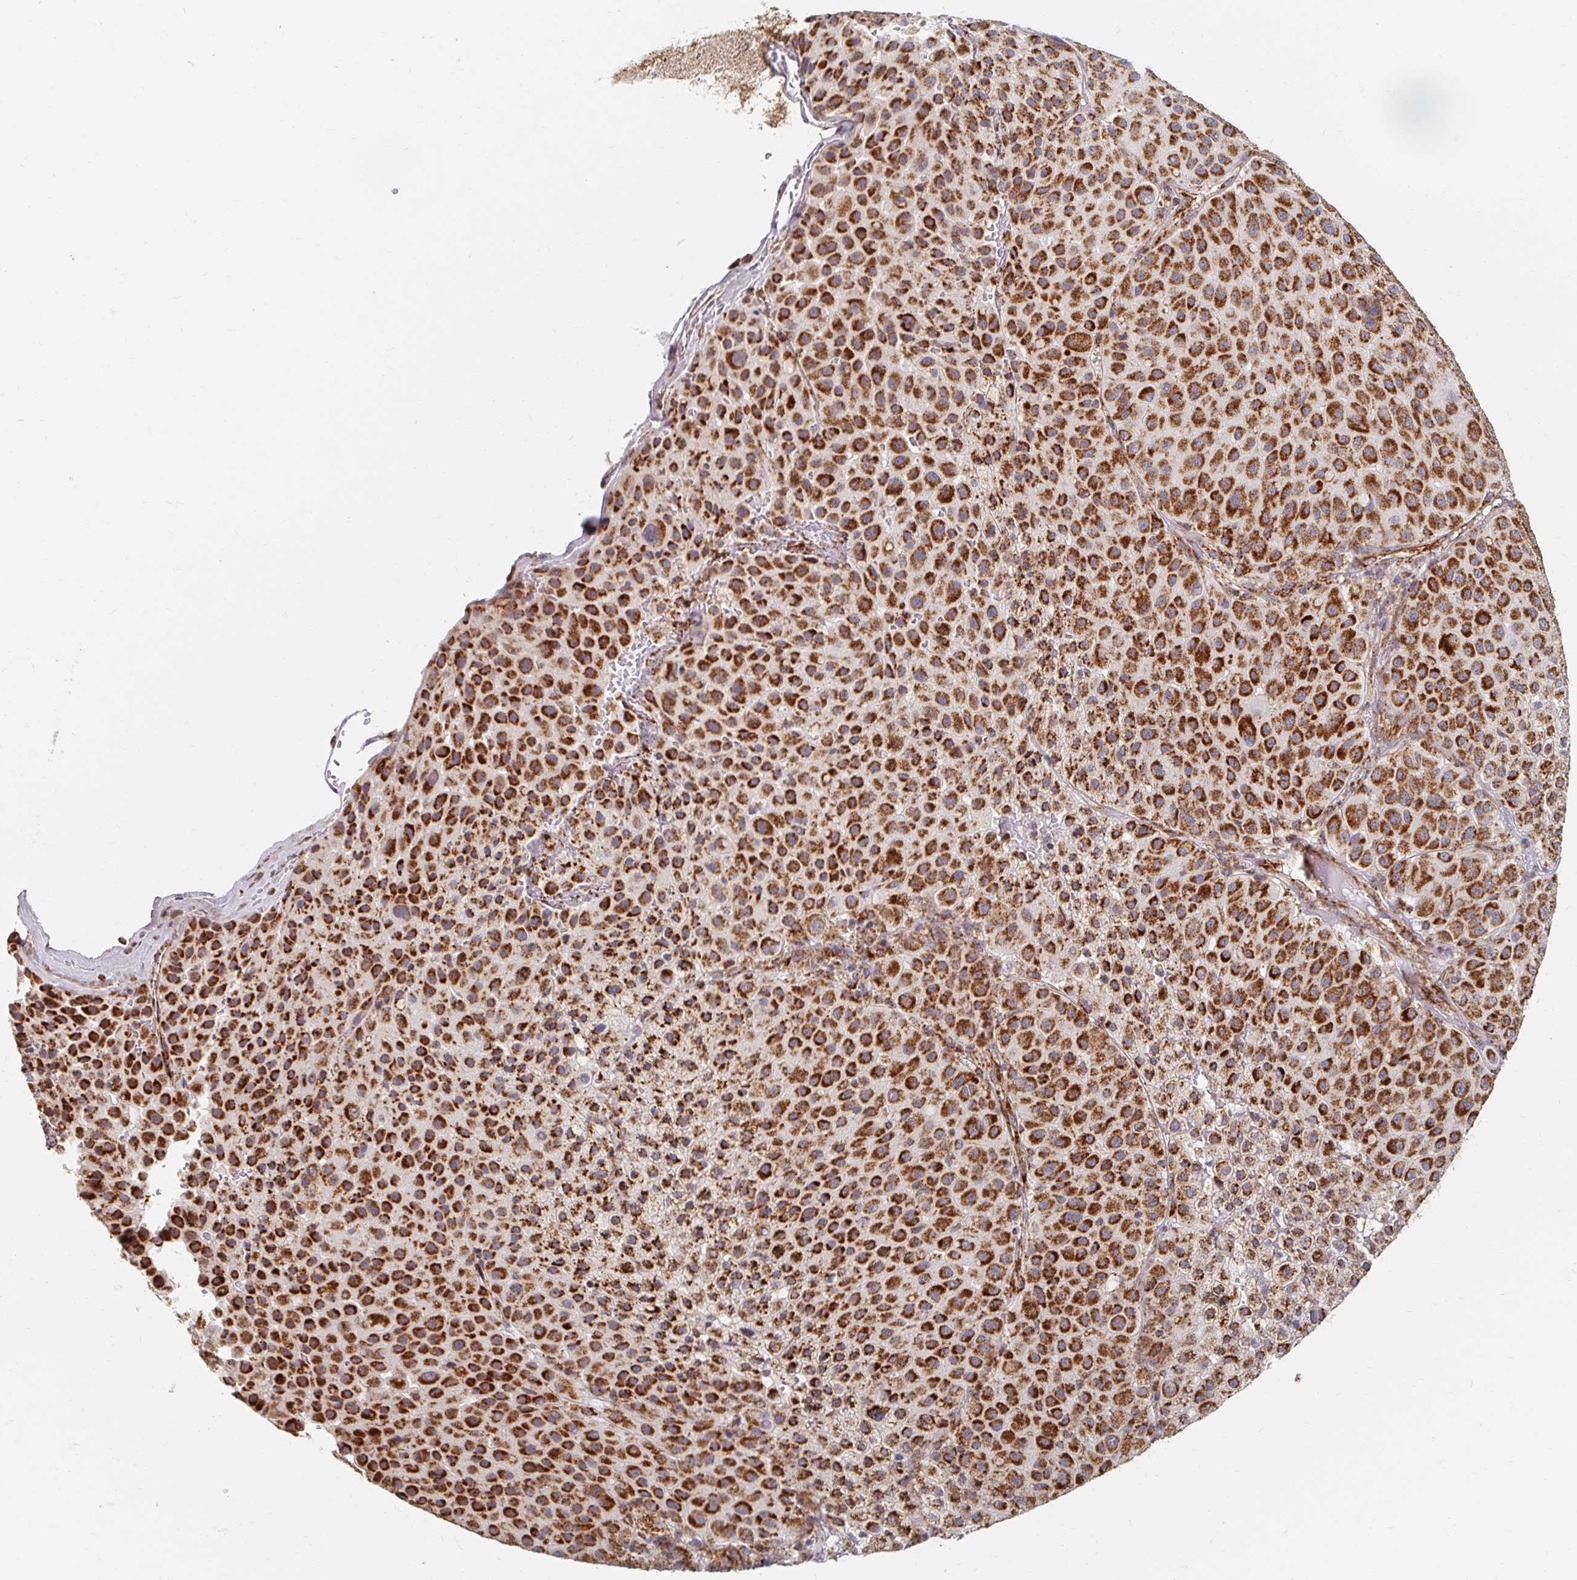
{"staining": {"intensity": "strong", "quantity": ">75%", "location": "cytoplasmic/membranous"}, "tissue": "melanoma", "cell_type": "Tumor cells", "image_type": "cancer", "snomed": [{"axis": "morphology", "description": "Malignant melanoma, Metastatic site"}, {"axis": "topography", "description": "Smooth muscle"}], "caption": "This photomicrograph shows malignant melanoma (metastatic site) stained with immunohistochemistry to label a protein in brown. The cytoplasmic/membranous of tumor cells show strong positivity for the protein. Nuclei are counter-stained blue.", "gene": "MAVS", "patient": {"sex": "male", "age": 41}}